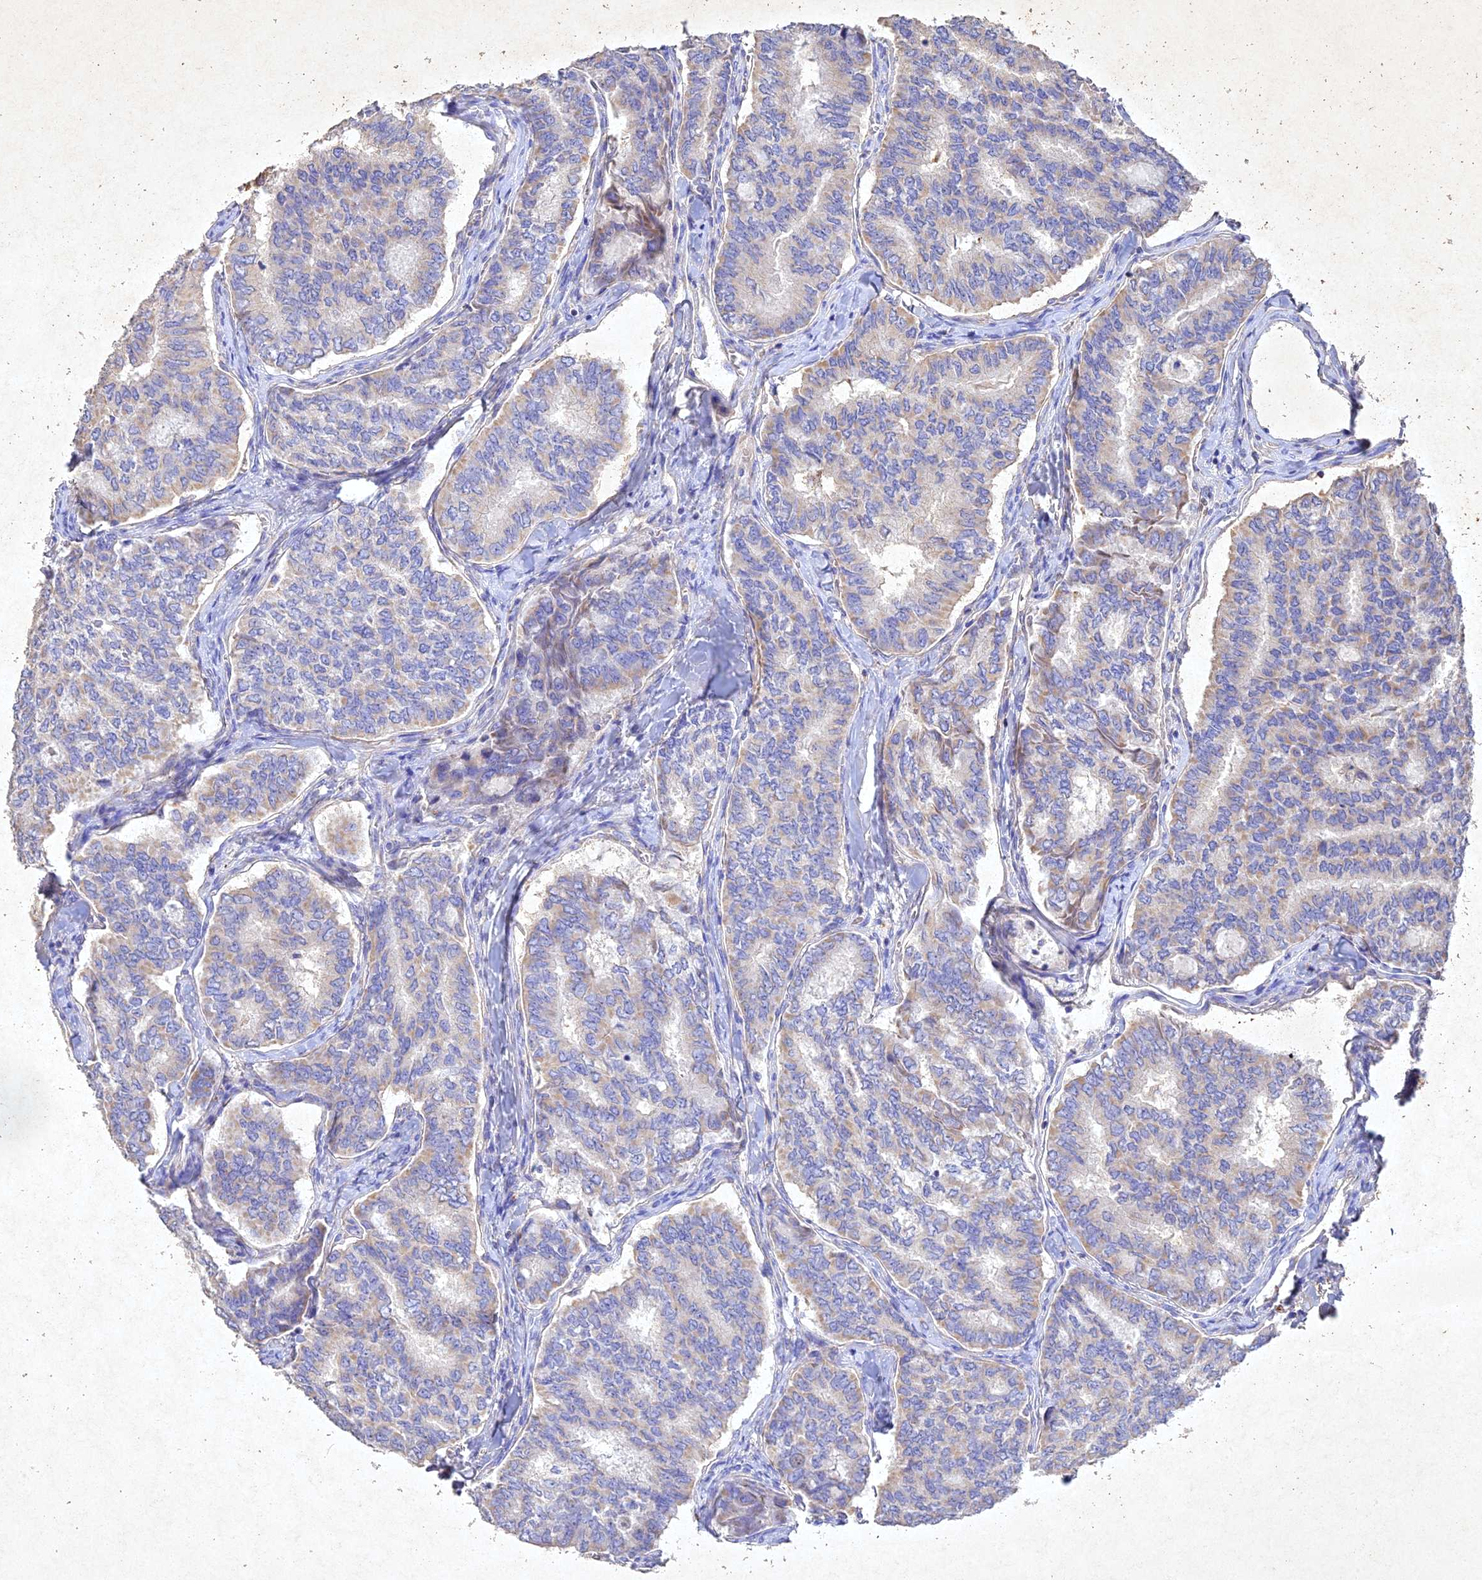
{"staining": {"intensity": "negative", "quantity": "none", "location": "none"}, "tissue": "thyroid cancer", "cell_type": "Tumor cells", "image_type": "cancer", "snomed": [{"axis": "morphology", "description": "Papillary adenocarcinoma, NOS"}, {"axis": "topography", "description": "Thyroid gland"}], "caption": "Photomicrograph shows no protein staining in tumor cells of thyroid cancer tissue.", "gene": "NDUFV1", "patient": {"sex": "female", "age": 35}}